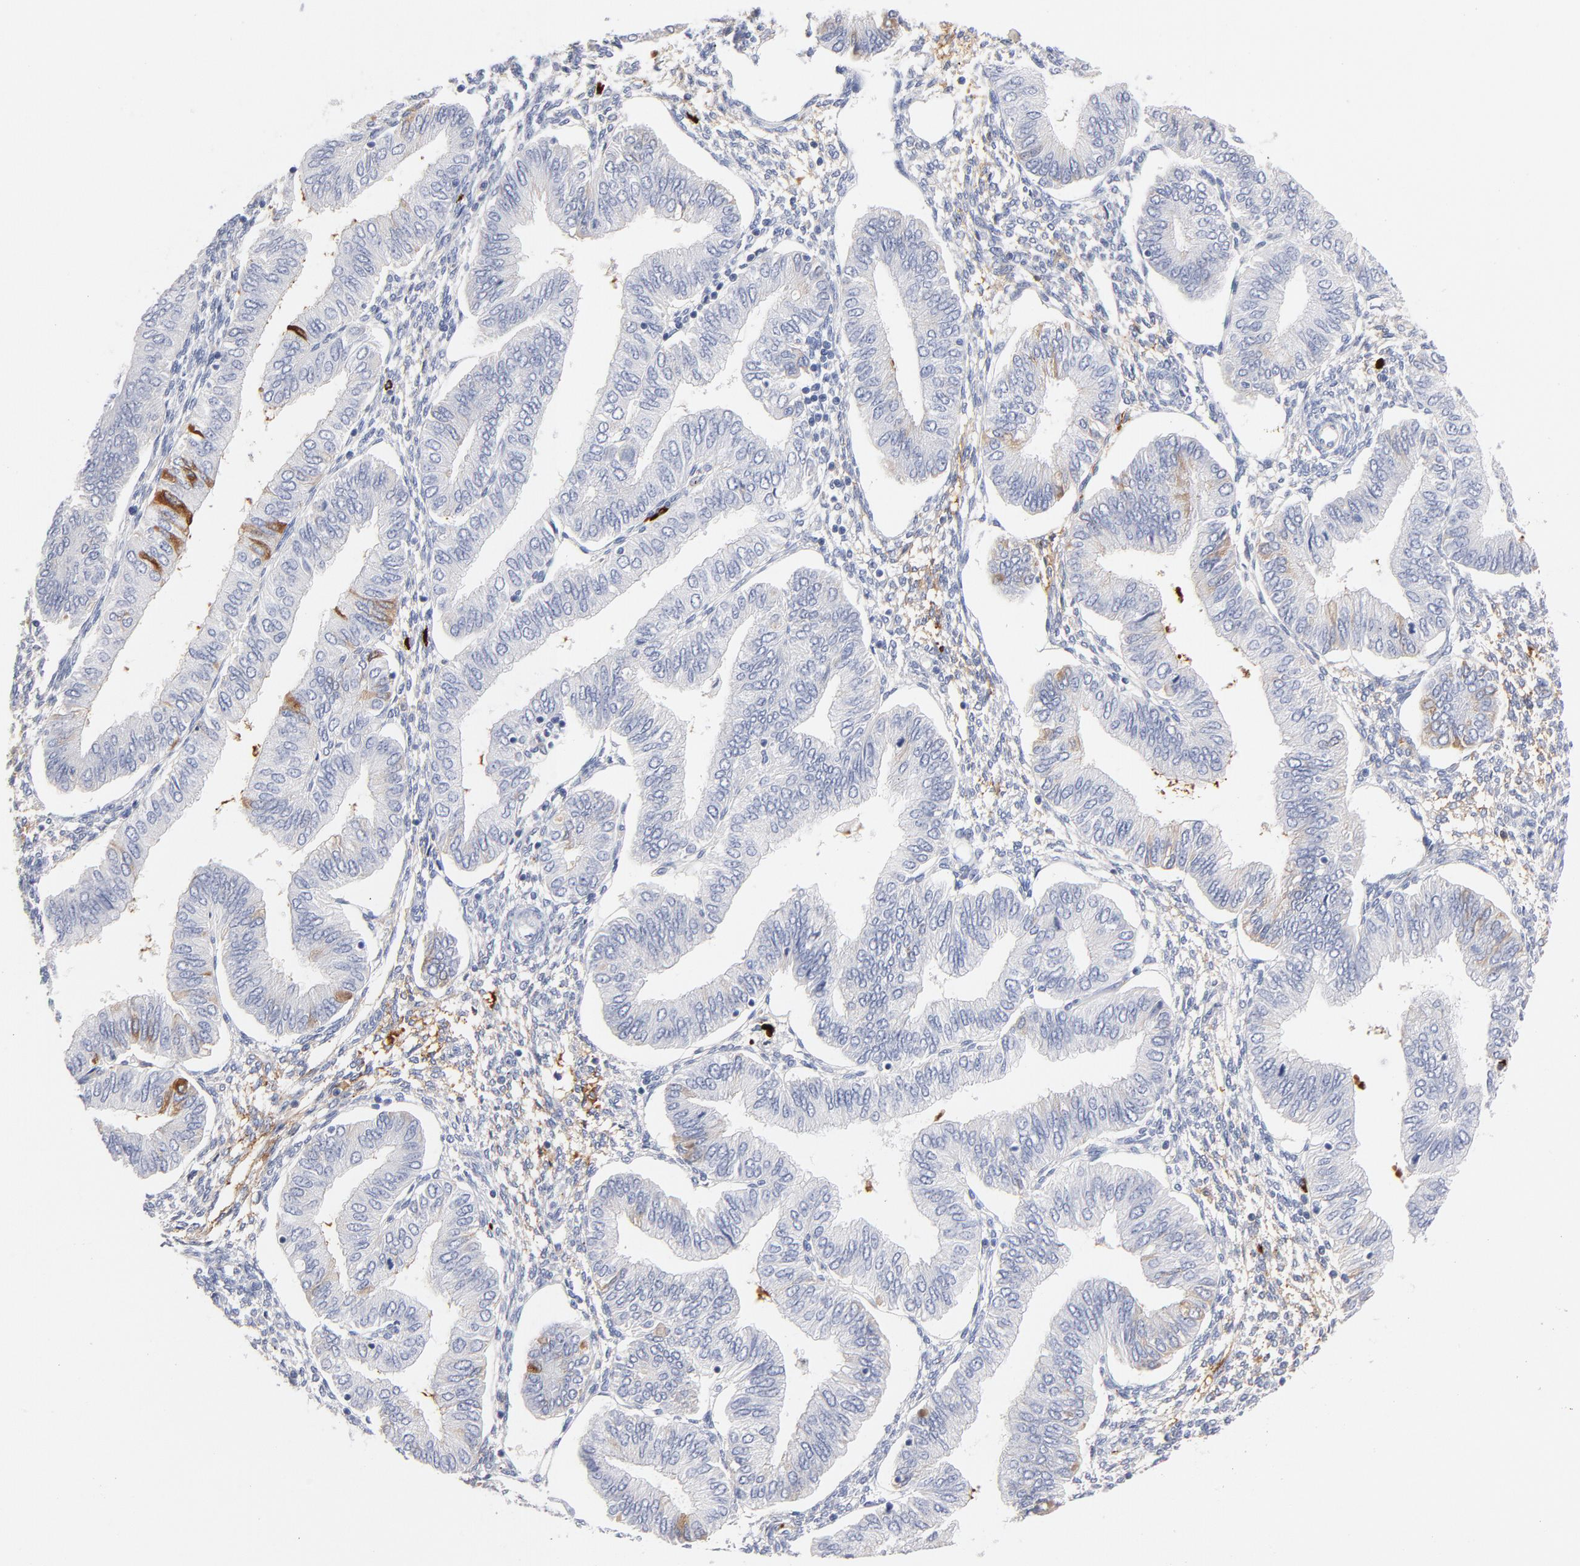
{"staining": {"intensity": "moderate", "quantity": "<25%", "location": "cytoplasmic/membranous"}, "tissue": "endometrial cancer", "cell_type": "Tumor cells", "image_type": "cancer", "snomed": [{"axis": "morphology", "description": "Adenocarcinoma, NOS"}, {"axis": "topography", "description": "Endometrium"}], "caption": "Moderate cytoplasmic/membranous positivity for a protein is identified in approximately <25% of tumor cells of endometrial cancer using immunohistochemistry (IHC).", "gene": "PLAT", "patient": {"sex": "female", "age": 51}}